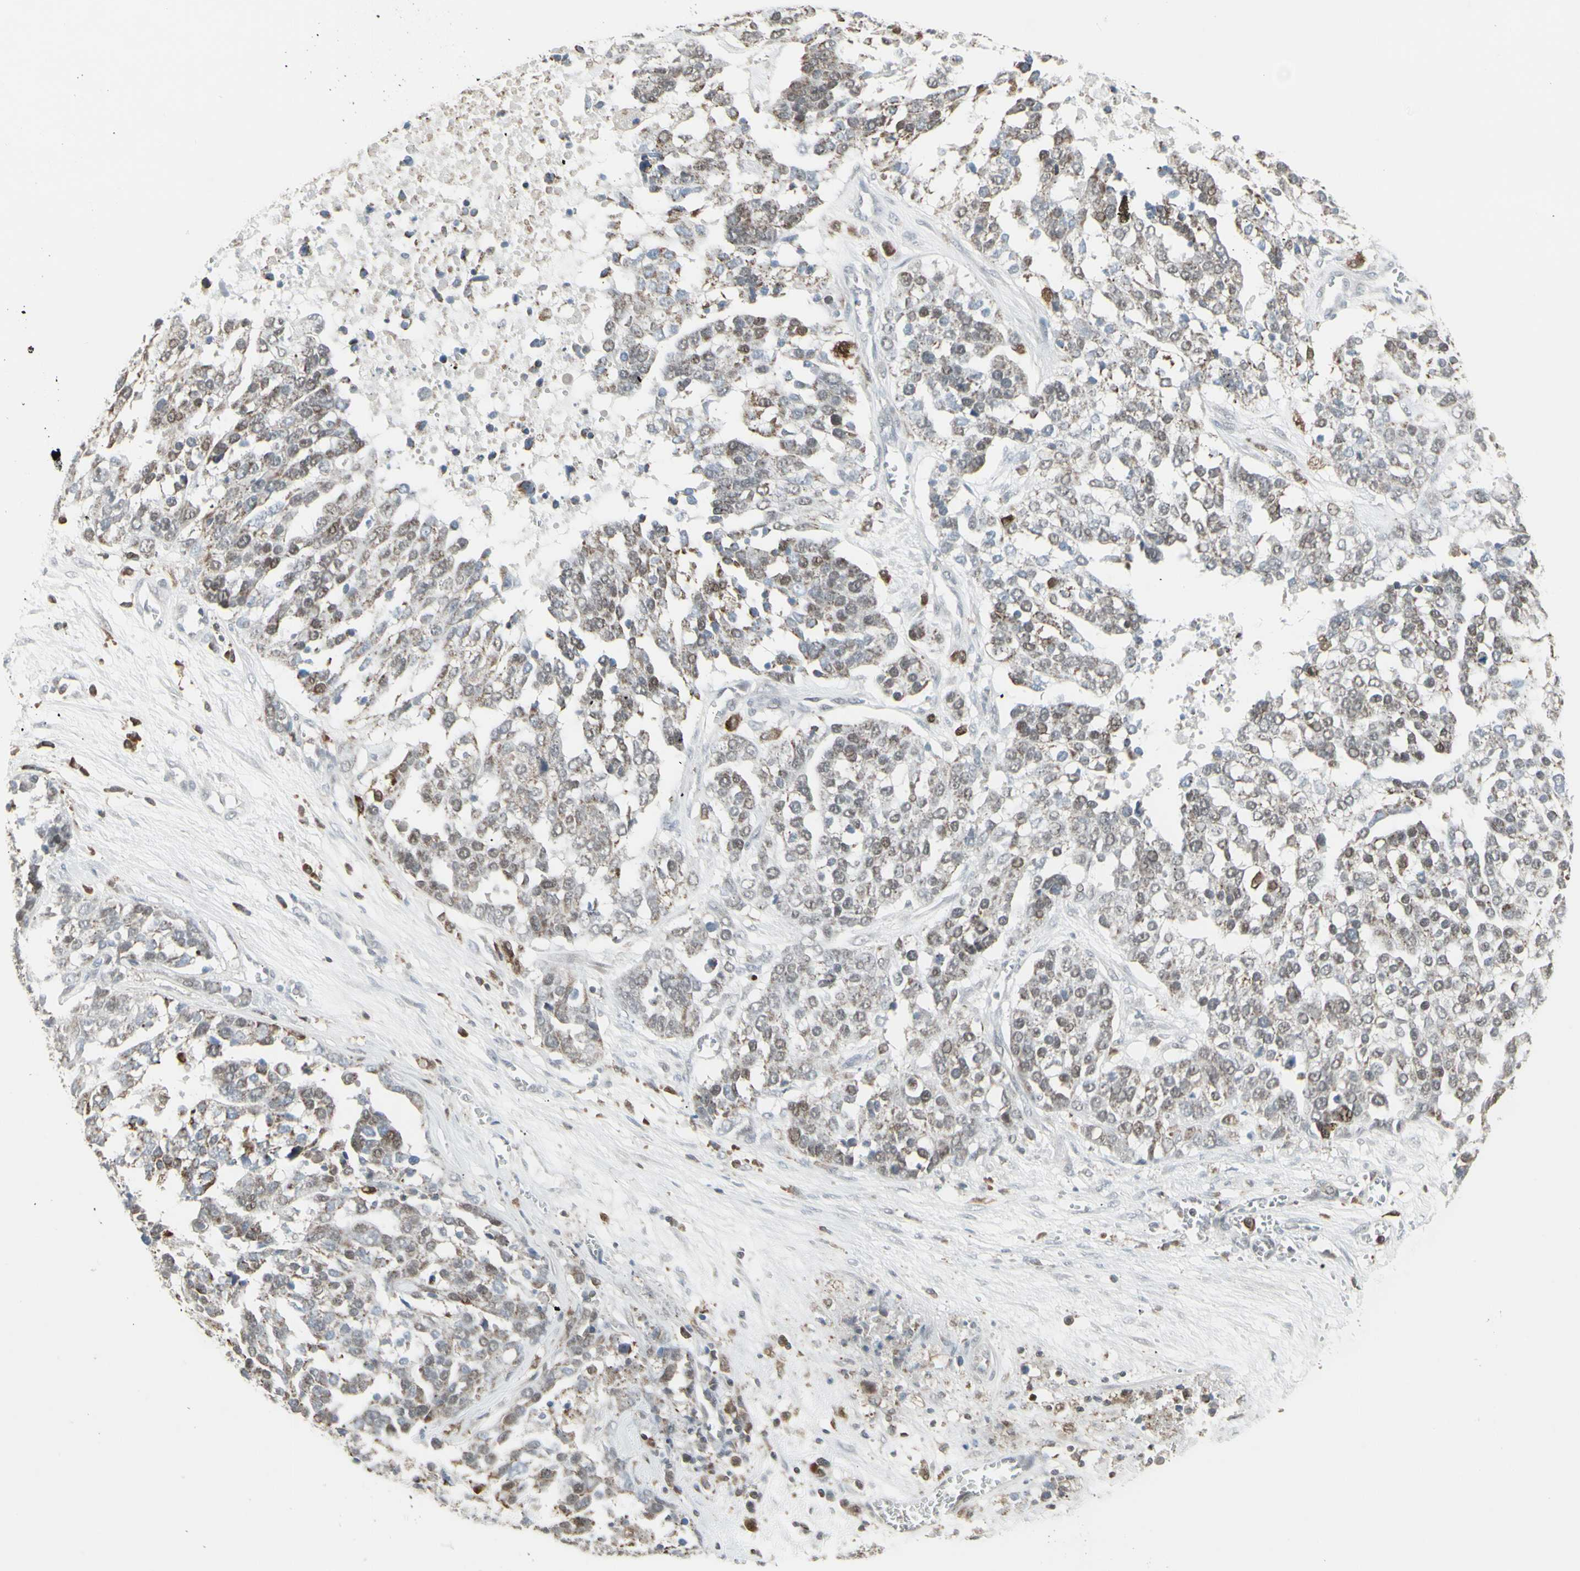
{"staining": {"intensity": "moderate", "quantity": ">75%", "location": "cytoplasmic/membranous"}, "tissue": "ovarian cancer", "cell_type": "Tumor cells", "image_type": "cancer", "snomed": [{"axis": "morphology", "description": "Cystadenocarcinoma, serous, NOS"}, {"axis": "topography", "description": "Ovary"}], "caption": "A histopathology image of human ovarian cancer stained for a protein exhibits moderate cytoplasmic/membranous brown staining in tumor cells.", "gene": "SAMSN1", "patient": {"sex": "female", "age": 44}}